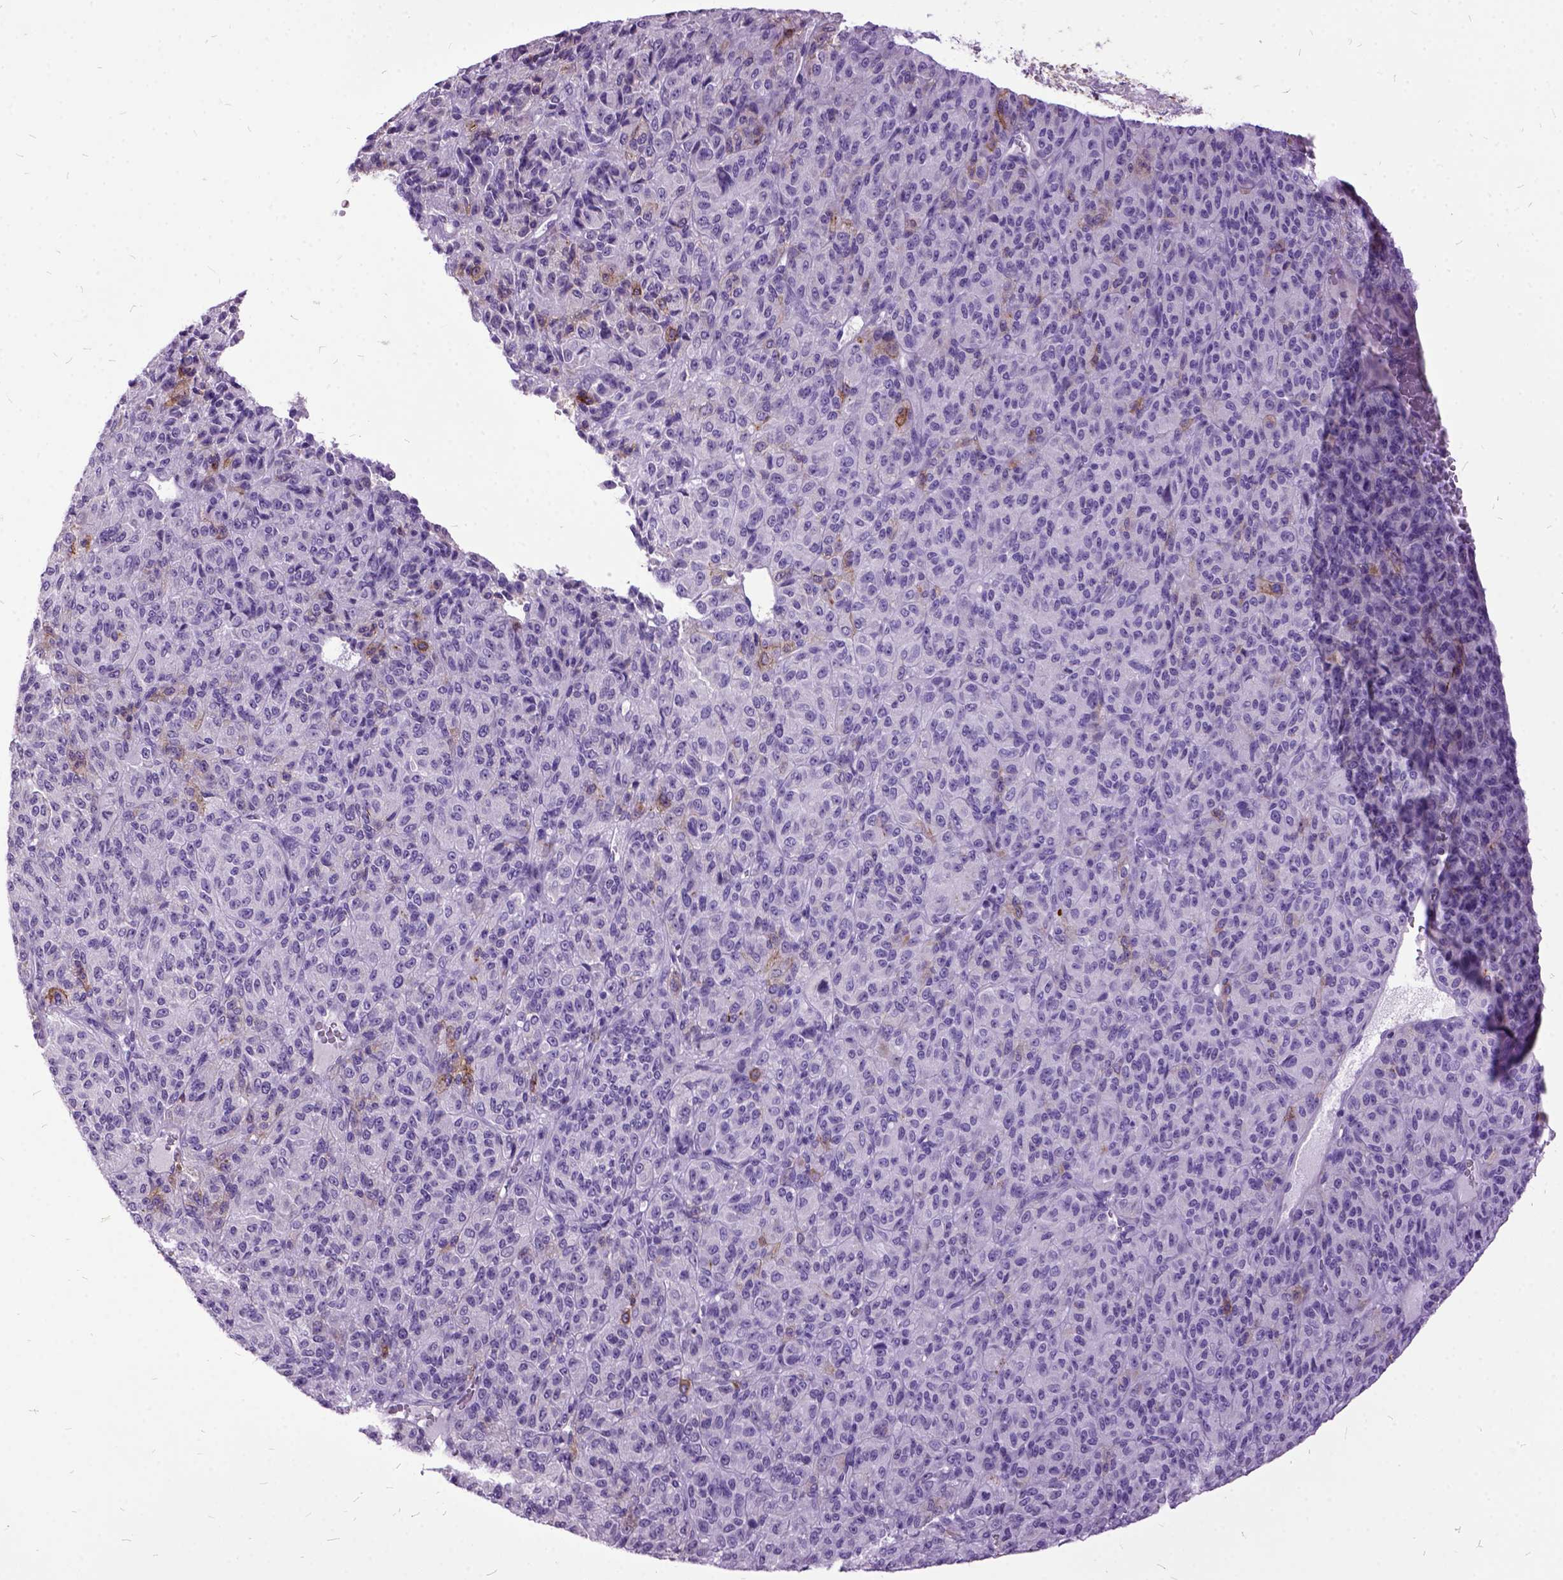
{"staining": {"intensity": "negative", "quantity": "none", "location": "none"}, "tissue": "melanoma", "cell_type": "Tumor cells", "image_type": "cancer", "snomed": [{"axis": "morphology", "description": "Malignant melanoma, Metastatic site"}, {"axis": "topography", "description": "Brain"}], "caption": "A micrograph of human malignant melanoma (metastatic site) is negative for staining in tumor cells.", "gene": "MME", "patient": {"sex": "female", "age": 56}}